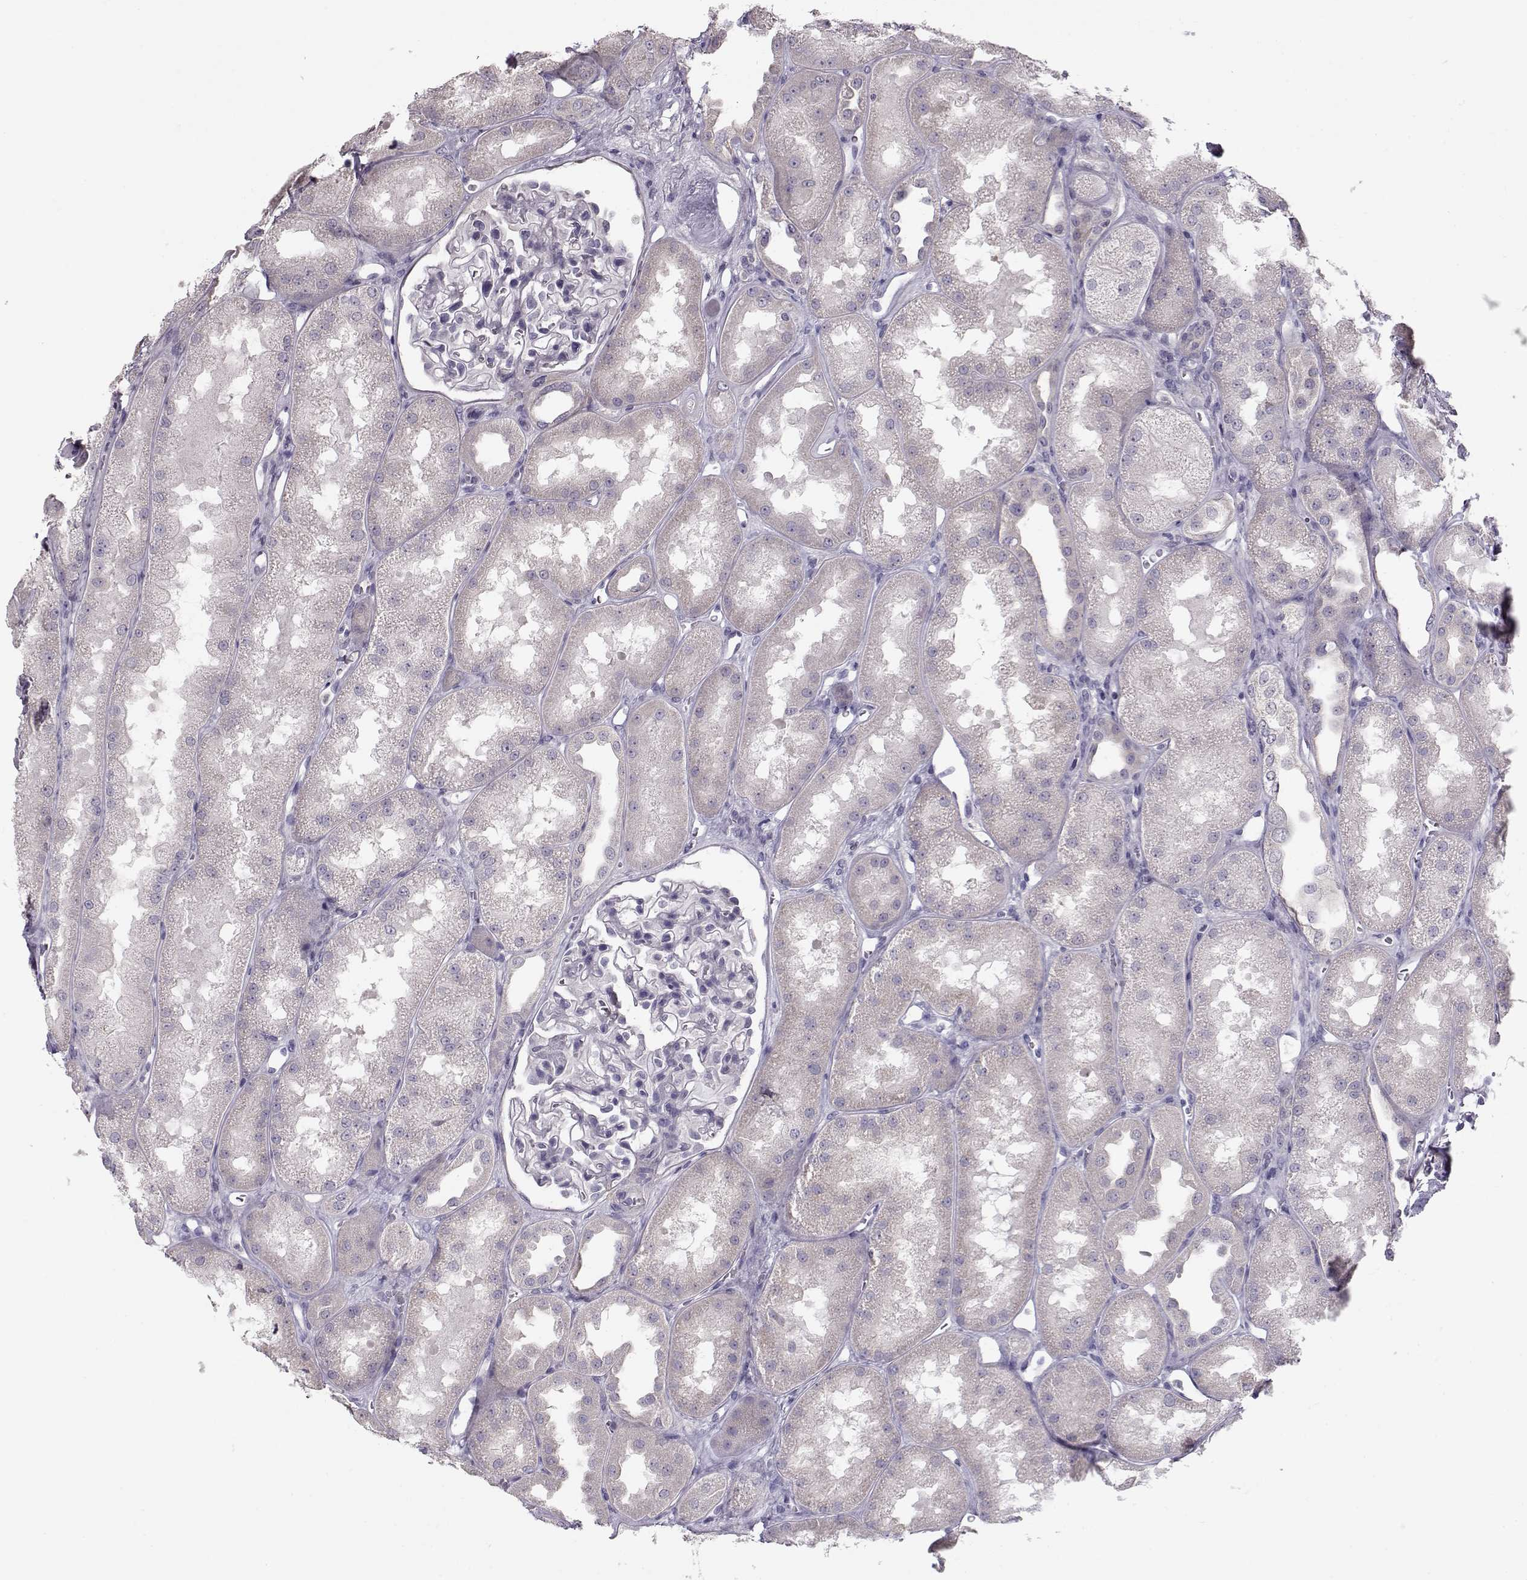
{"staining": {"intensity": "negative", "quantity": "none", "location": "none"}, "tissue": "kidney", "cell_type": "Cells in glomeruli", "image_type": "normal", "snomed": [{"axis": "morphology", "description": "Normal tissue, NOS"}, {"axis": "topography", "description": "Kidney"}], "caption": "Immunohistochemistry (IHC) of benign human kidney displays no staining in cells in glomeruli. (DAB IHC with hematoxylin counter stain).", "gene": "GRK1", "patient": {"sex": "male", "age": 61}}